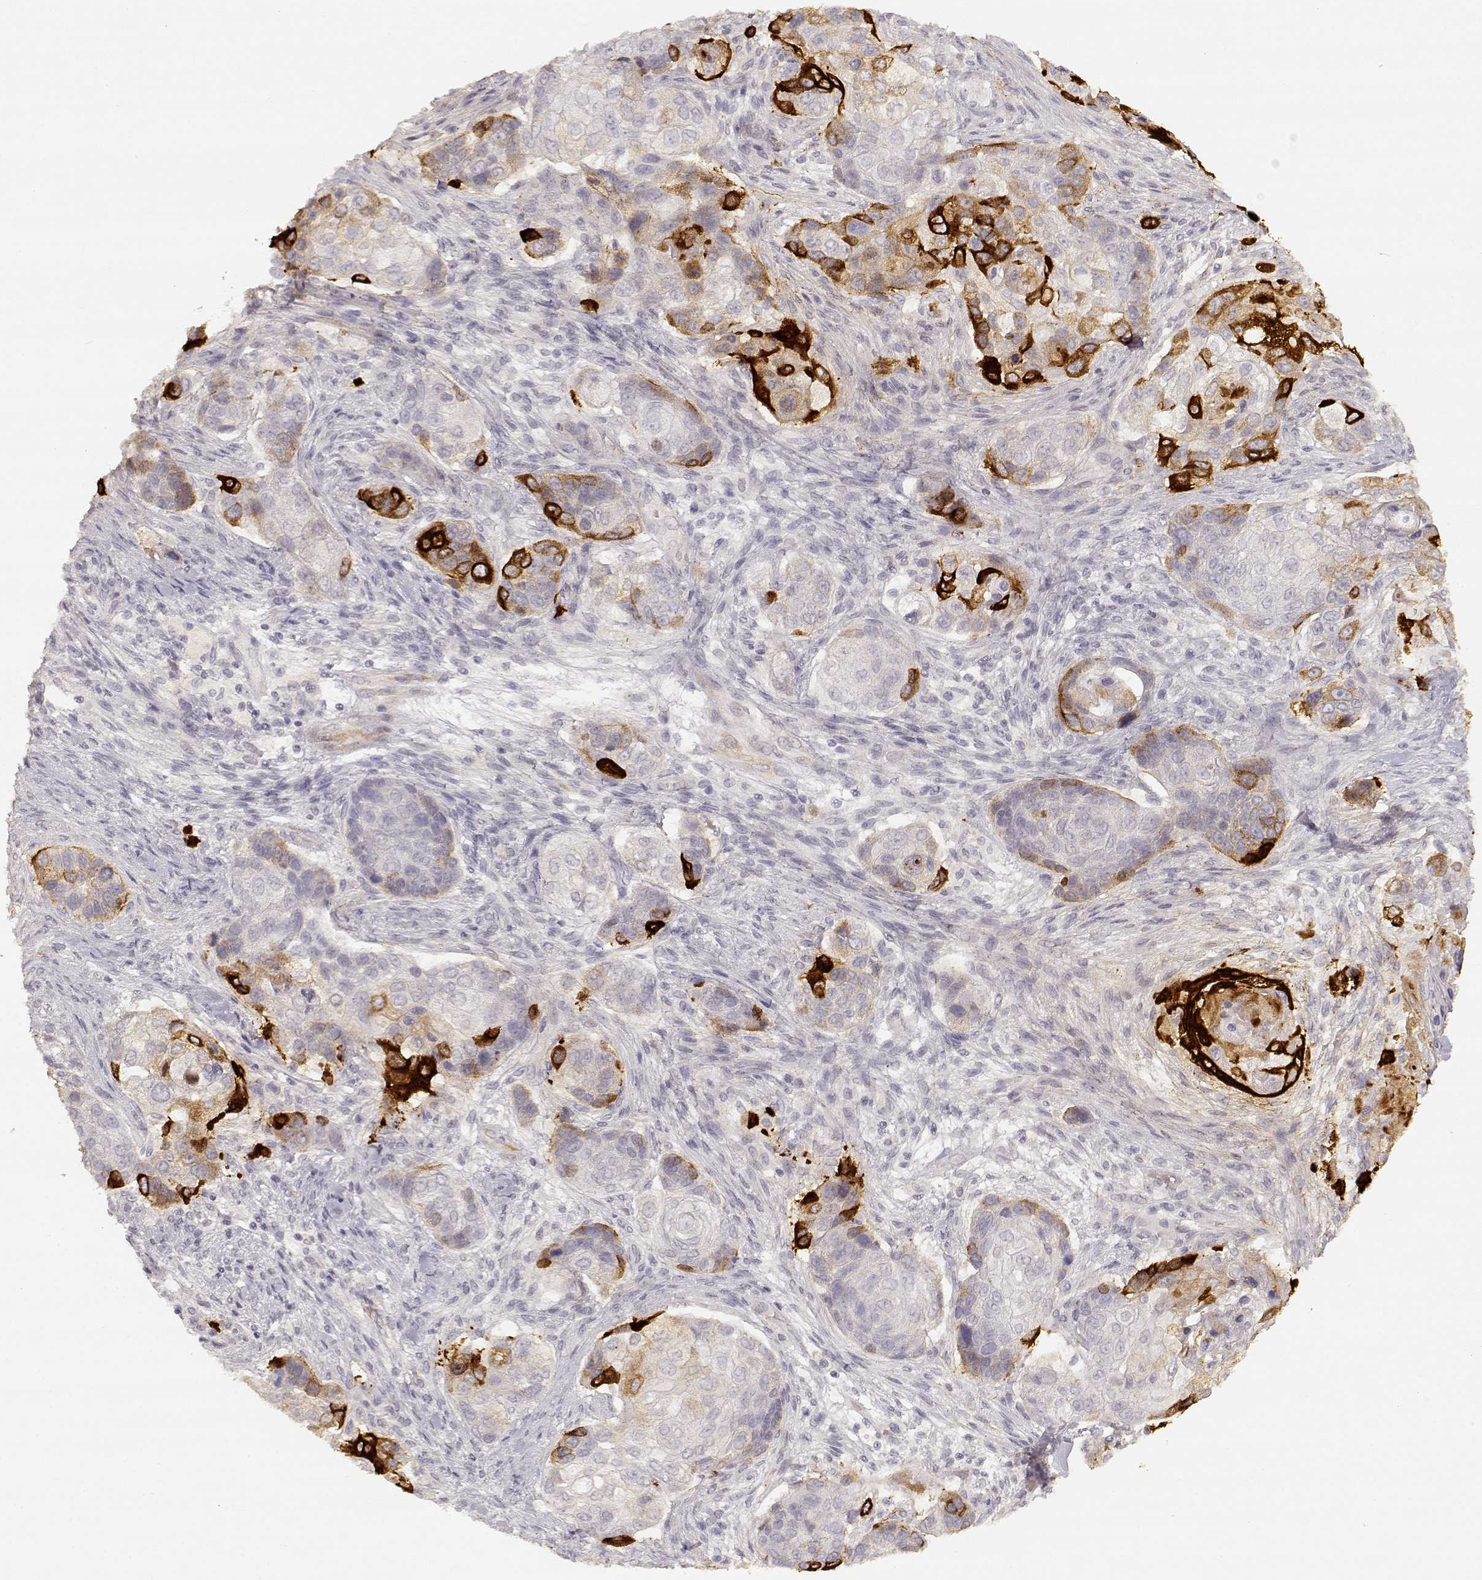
{"staining": {"intensity": "strong", "quantity": "<25%", "location": "cytoplasmic/membranous"}, "tissue": "lung cancer", "cell_type": "Tumor cells", "image_type": "cancer", "snomed": [{"axis": "morphology", "description": "Squamous cell carcinoma, NOS"}, {"axis": "topography", "description": "Lung"}], "caption": "DAB immunohistochemical staining of squamous cell carcinoma (lung) demonstrates strong cytoplasmic/membranous protein expression in about <25% of tumor cells.", "gene": "LAMC2", "patient": {"sex": "male", "age": 69}}